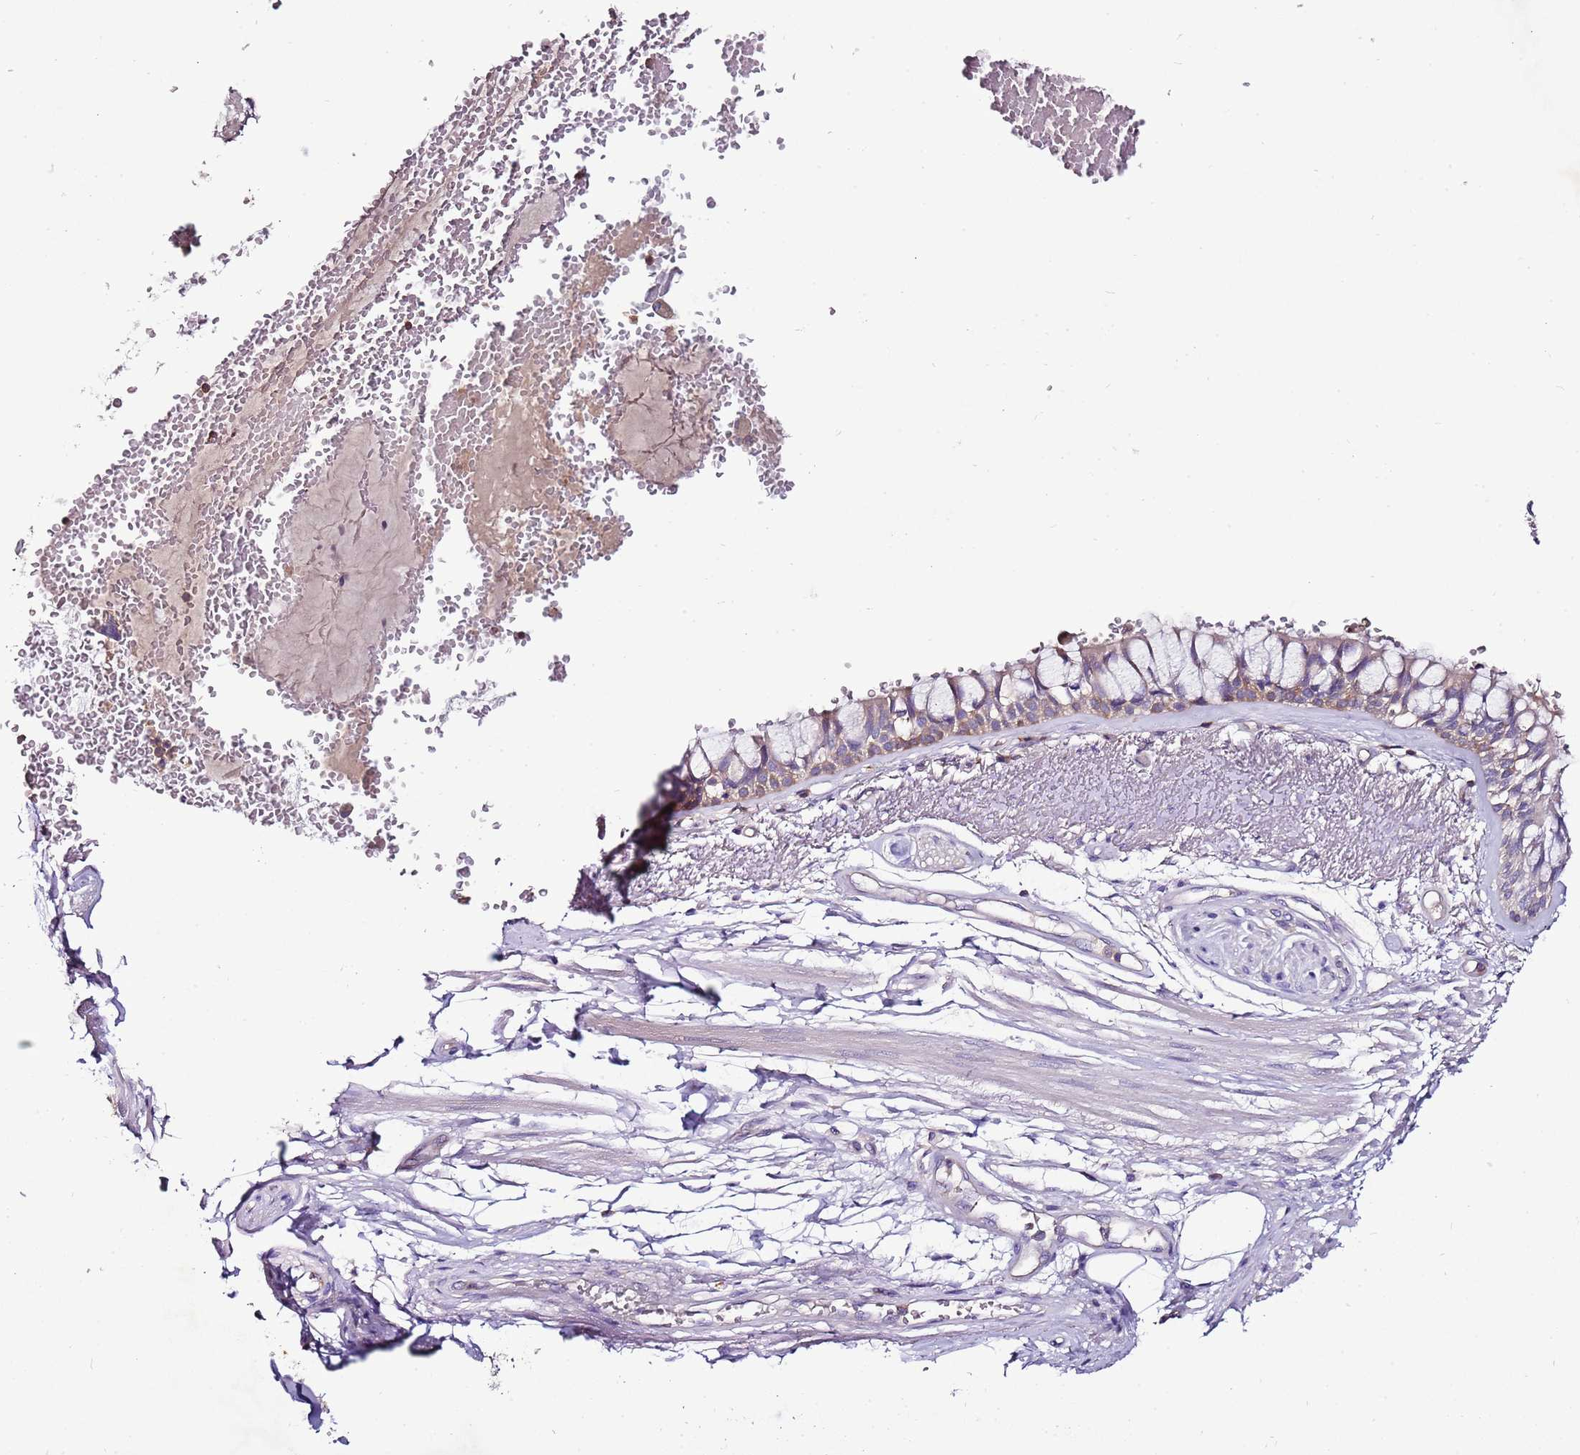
{"staining": {"intensity": "weak", "quantity": ">75%", "location": "cytoplasmic/membranous"}, "tissue": "bronchus", "cell_type": "Respiratory epithelial cells", "image_type": "normal", "snomed": [{"axis": "morphology", "description": "Normal tissue, NOS"}, {"axis": "topography", "description": "Bronchus"}], "caption": "Bronchus stained with immunohistochemistry (IHC) demonstrates weak cytoplasmic/membranous positivity in approximately >75% of respiratory epithelial cells. The staining is performed using DAB brown chromogen to label protein expression. The nuclei are counter-stained blue using hematoxylin.", "gene": "IGIP", "patient": {"sex": "male", "age": 66}}